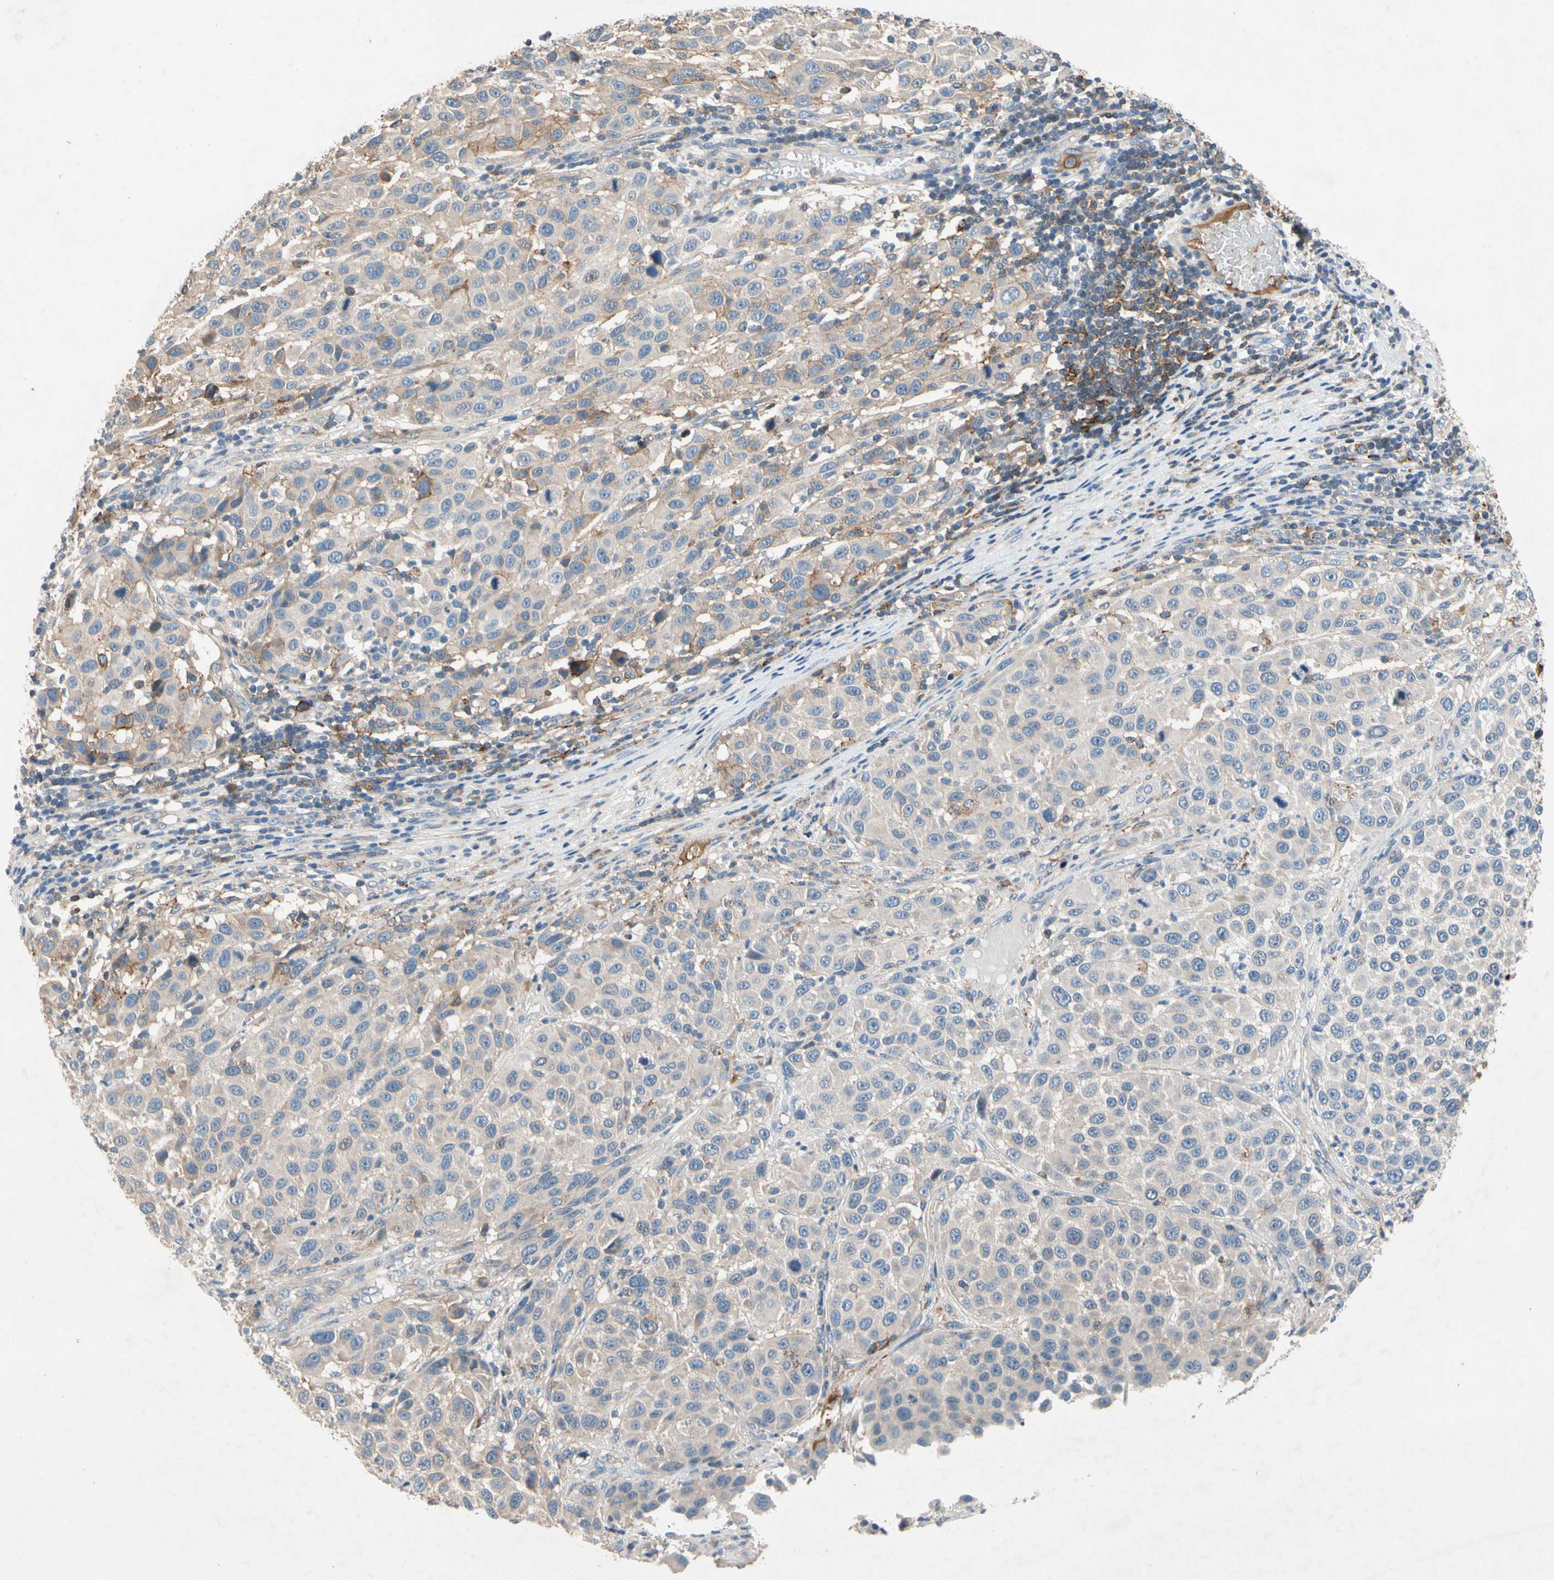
{"staining": {"intensity": "weak", "quantity": "25%-75%", "location": "cytoplasmic/membranous"}, "tissue": "melanoma", "cell_type": "Tumor cells", "image_type": "cancer", "snomed": [{"axis": "morphology", "description": "Malignant melanoma, Metastatic site"}, {"axis": "topography", "description": "Lymph node"}], "caption": "Brown immunohistochemical staining in human melanoma demonstrates weak cytoplasmic/membranous expression in about 25%-75% of tumor cells.", "gene": "NDFIP2", "patient": {"sex": "male", "age": 61}}